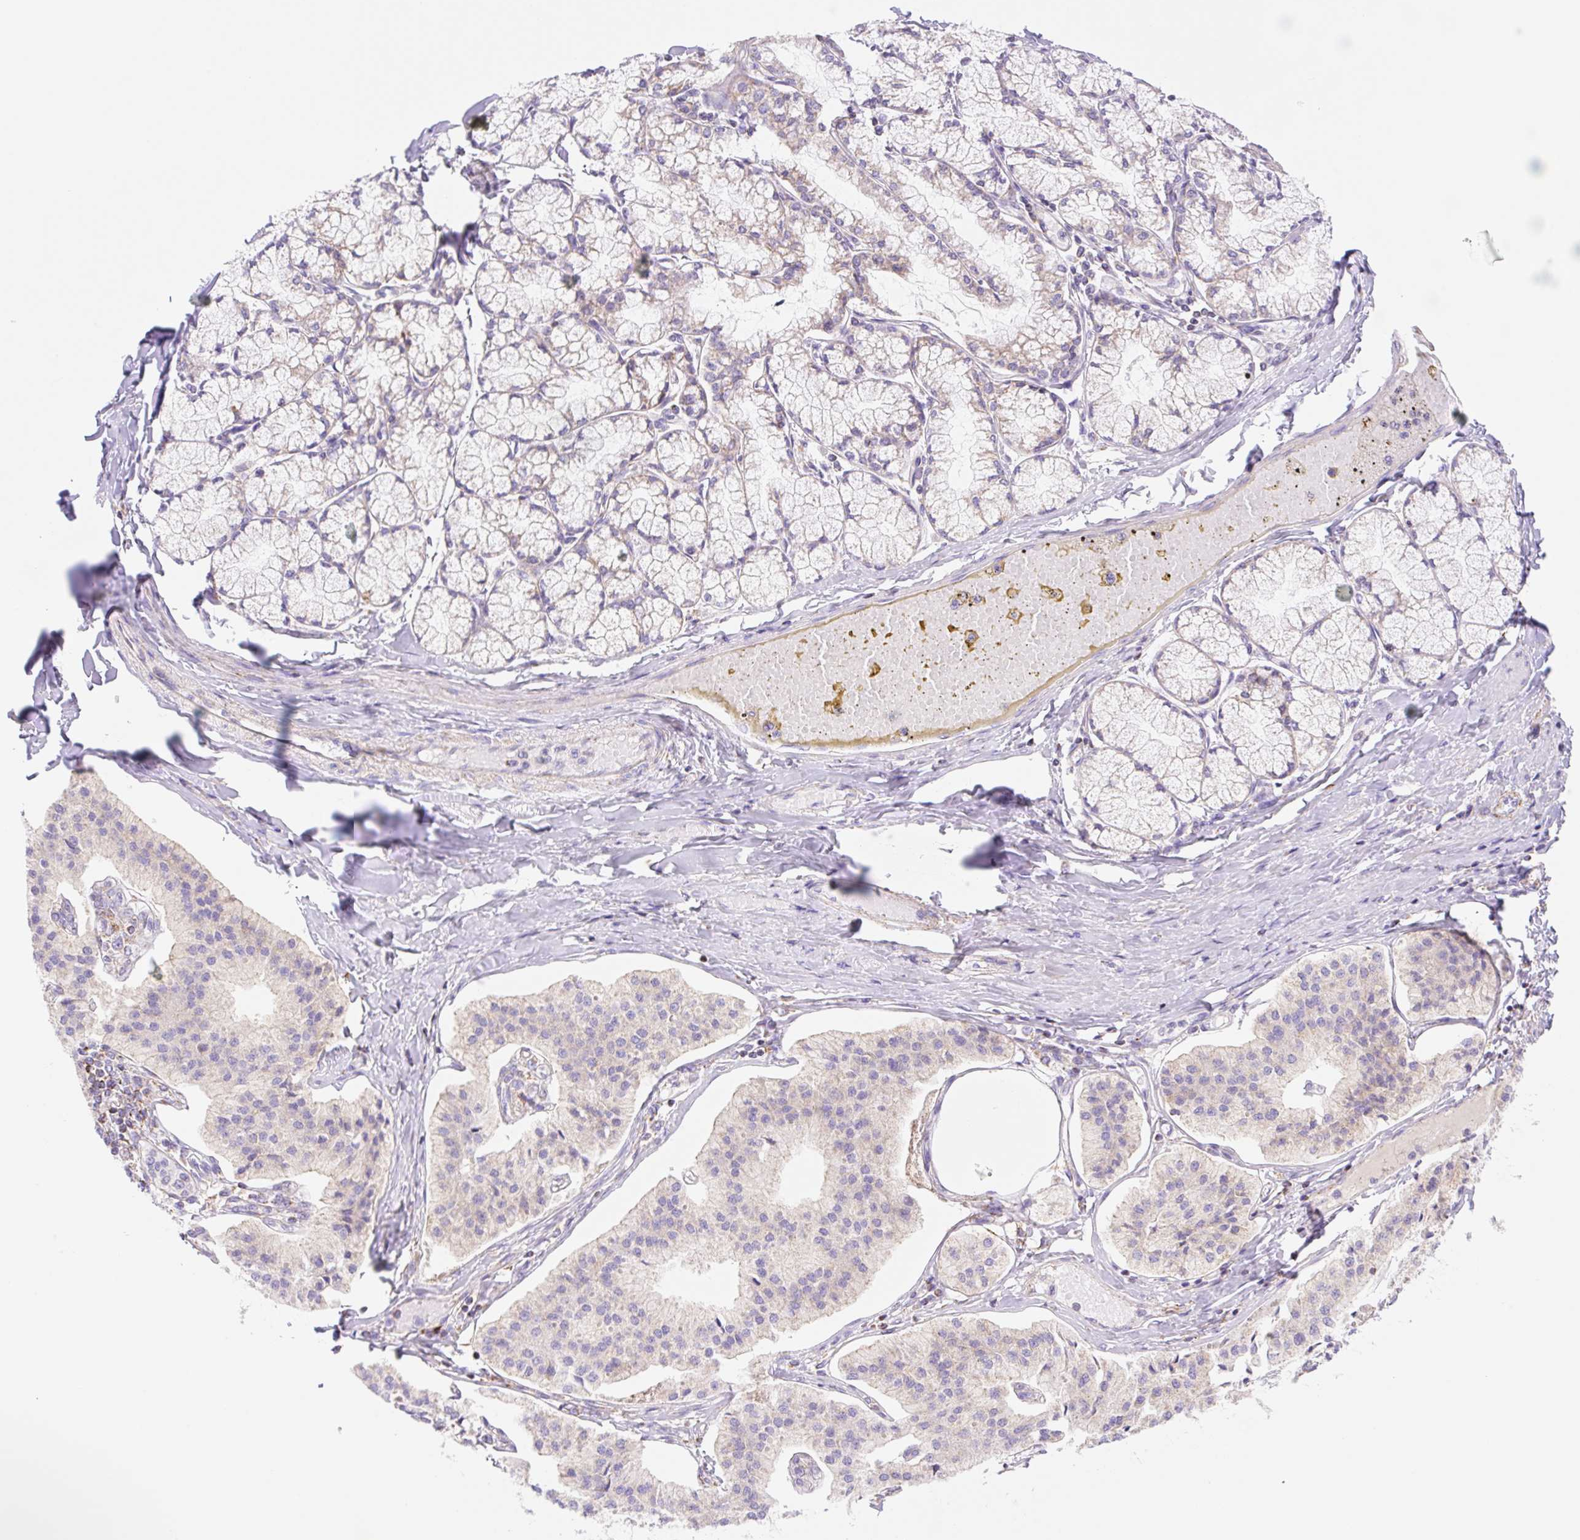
{"staining": {"intensity": "weak", "quantity": "25%-75%", "location": "cytoplasmic/membranous"}, "tissue": "pancreatic cancer", "cell_type": "Tumor cells", "image_type": "cancer", "snomed": [{"axis": "morphology", "description": "Adenocarcinoma, NOS"}, {"axis": "topography", "description": "Pancreas"}], "caption": "Adenocarcinoma (pancreatic) stained with a protein marker reveals weak staining in tumor cells.", "gene": "ETNK2", "patient": {"sex": "female", "age": 50}}